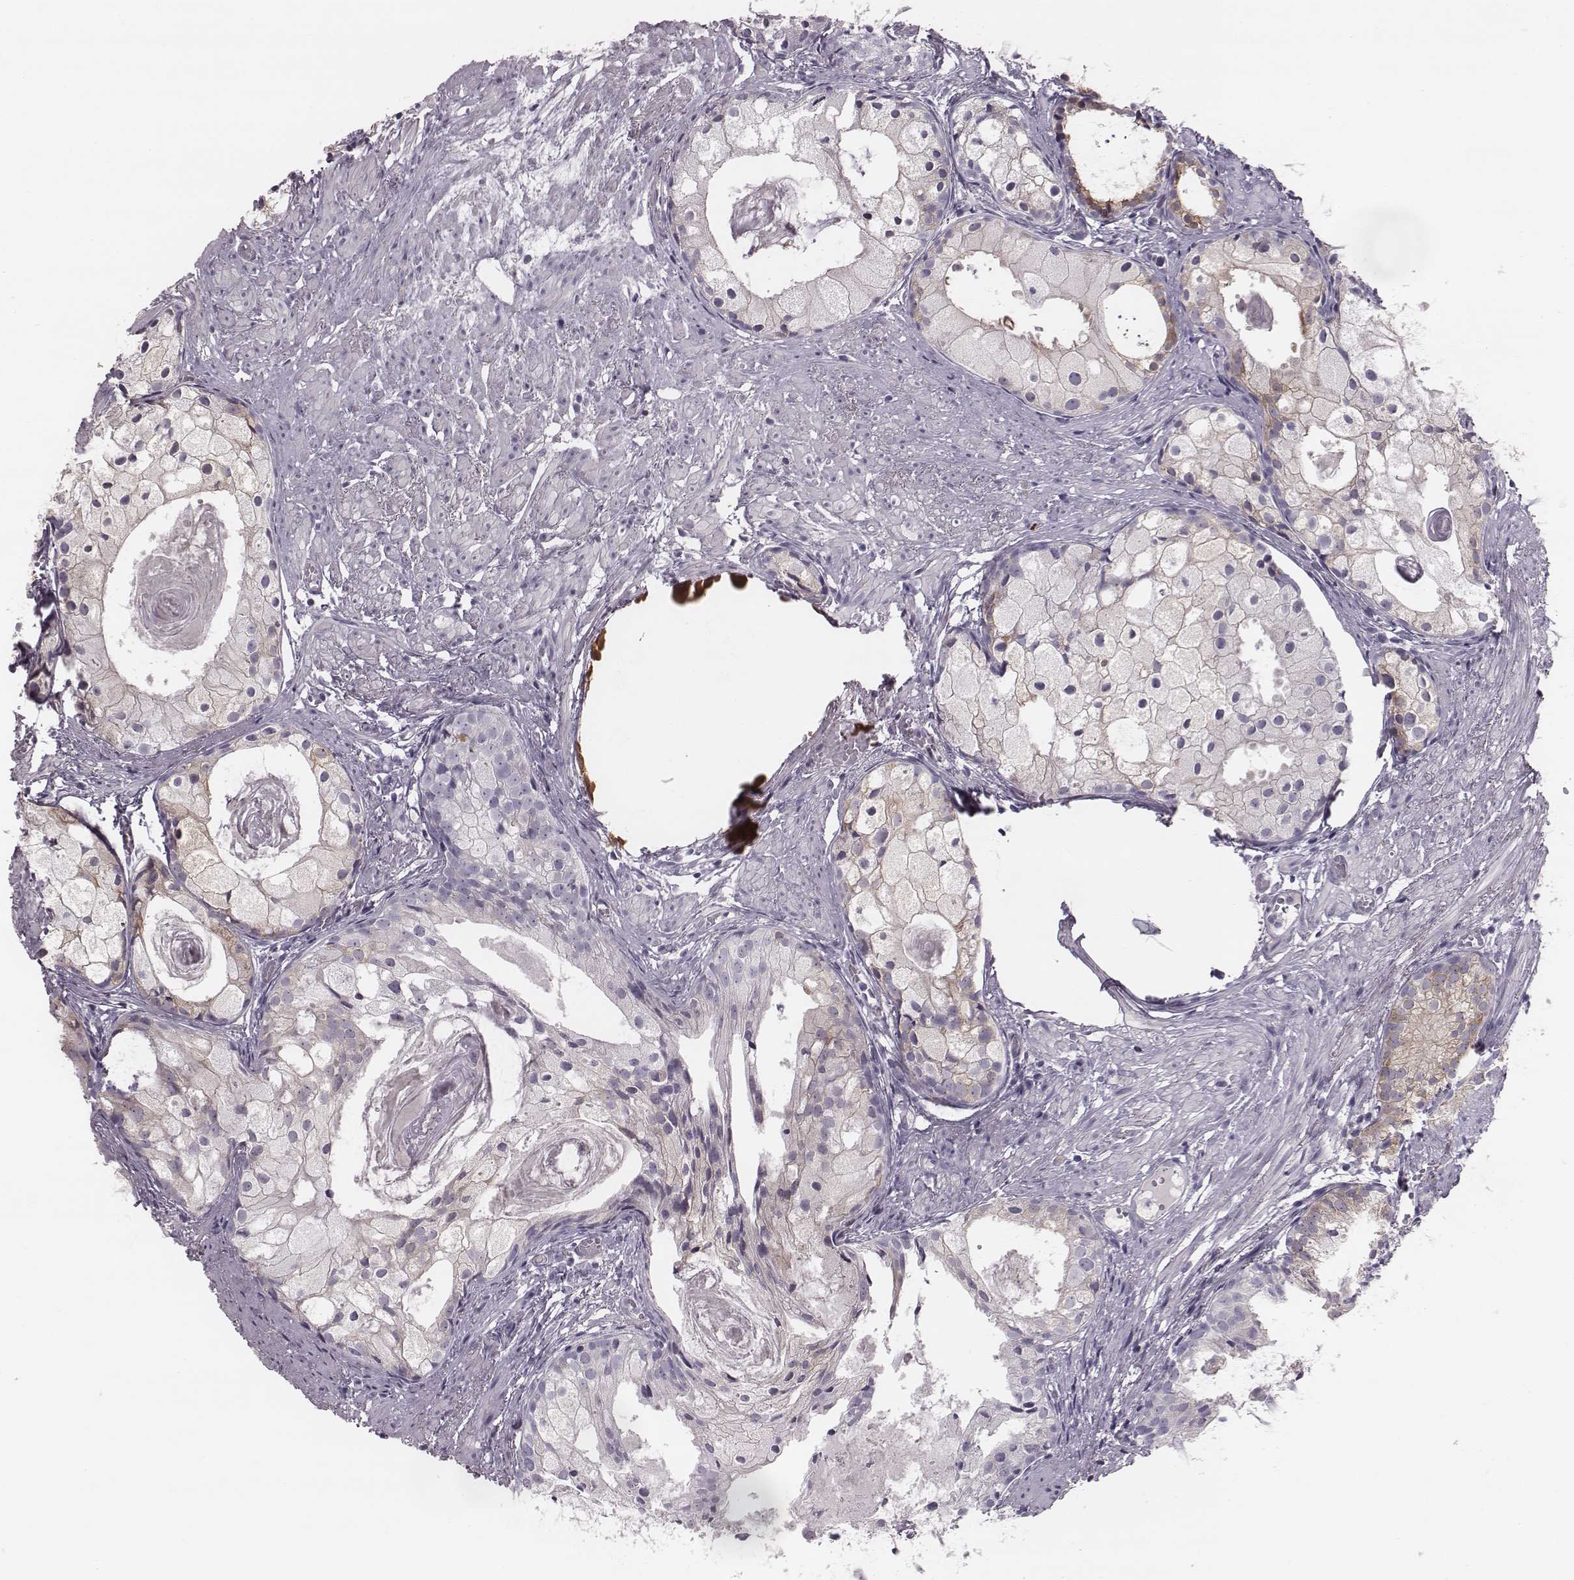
{"staining": {"intensity": "negative", "quantity": "none", "location": "none"}, "tissue": "prostate cancer", "cell_type": "Tumor cells", "image_type": "cancer", "snomed": [{"axis": "morphology", "description": "Adenocarcinoma, High grade"}, {"axis": "topography", "description": "Prostate"}], "caption": "An image of prostate cancer (adenocarcinoma (high-grade)) stained for a protein demonstrates no brown staining in tumor cells.", "gene": "PDE8B", "patient": {"sex": "male", "age": 85}}